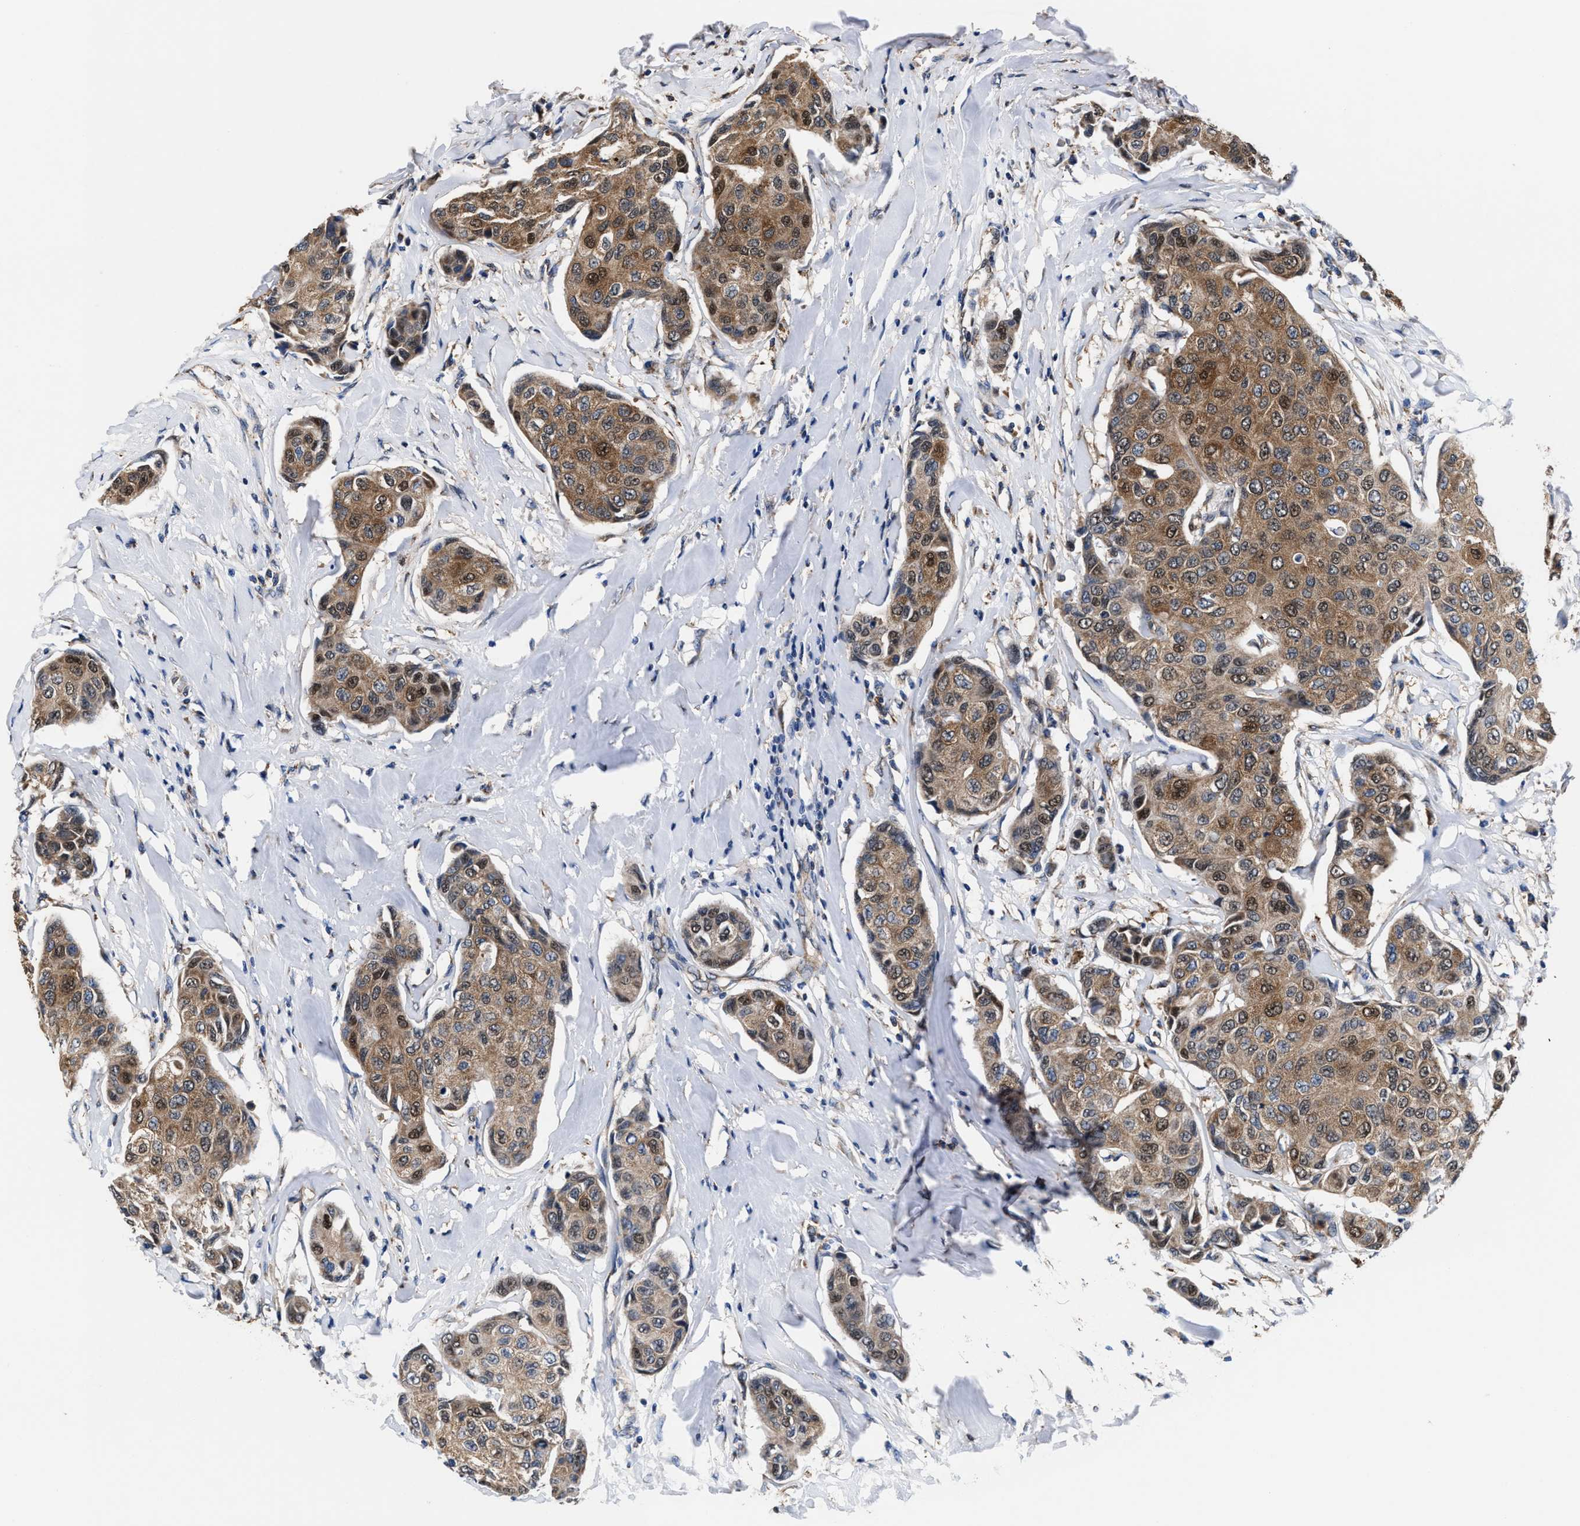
{"staining": {"intensity": "moderate", "quantity": ">75%", "location": "cytoplasmic/membranous,nuclear"}, "tissue": "breast cancer", "cell_type": "Tumor cells", "image_type": "cancer", "snomed": [{"axis": "morphology", "description": "Duct carcinoma"}, {"axis": "topography", "description": "Breast"}], "caption": "Breast cancer (infiltrating ductal carcinoma) stained for a protein (brown) demonstrates moderate cytoplasmic/membranous and nuclear positive staining in approximately >75% of tumor cells.", "gene": "ACLY", "patient": {"sex": "female", "age": 80}}